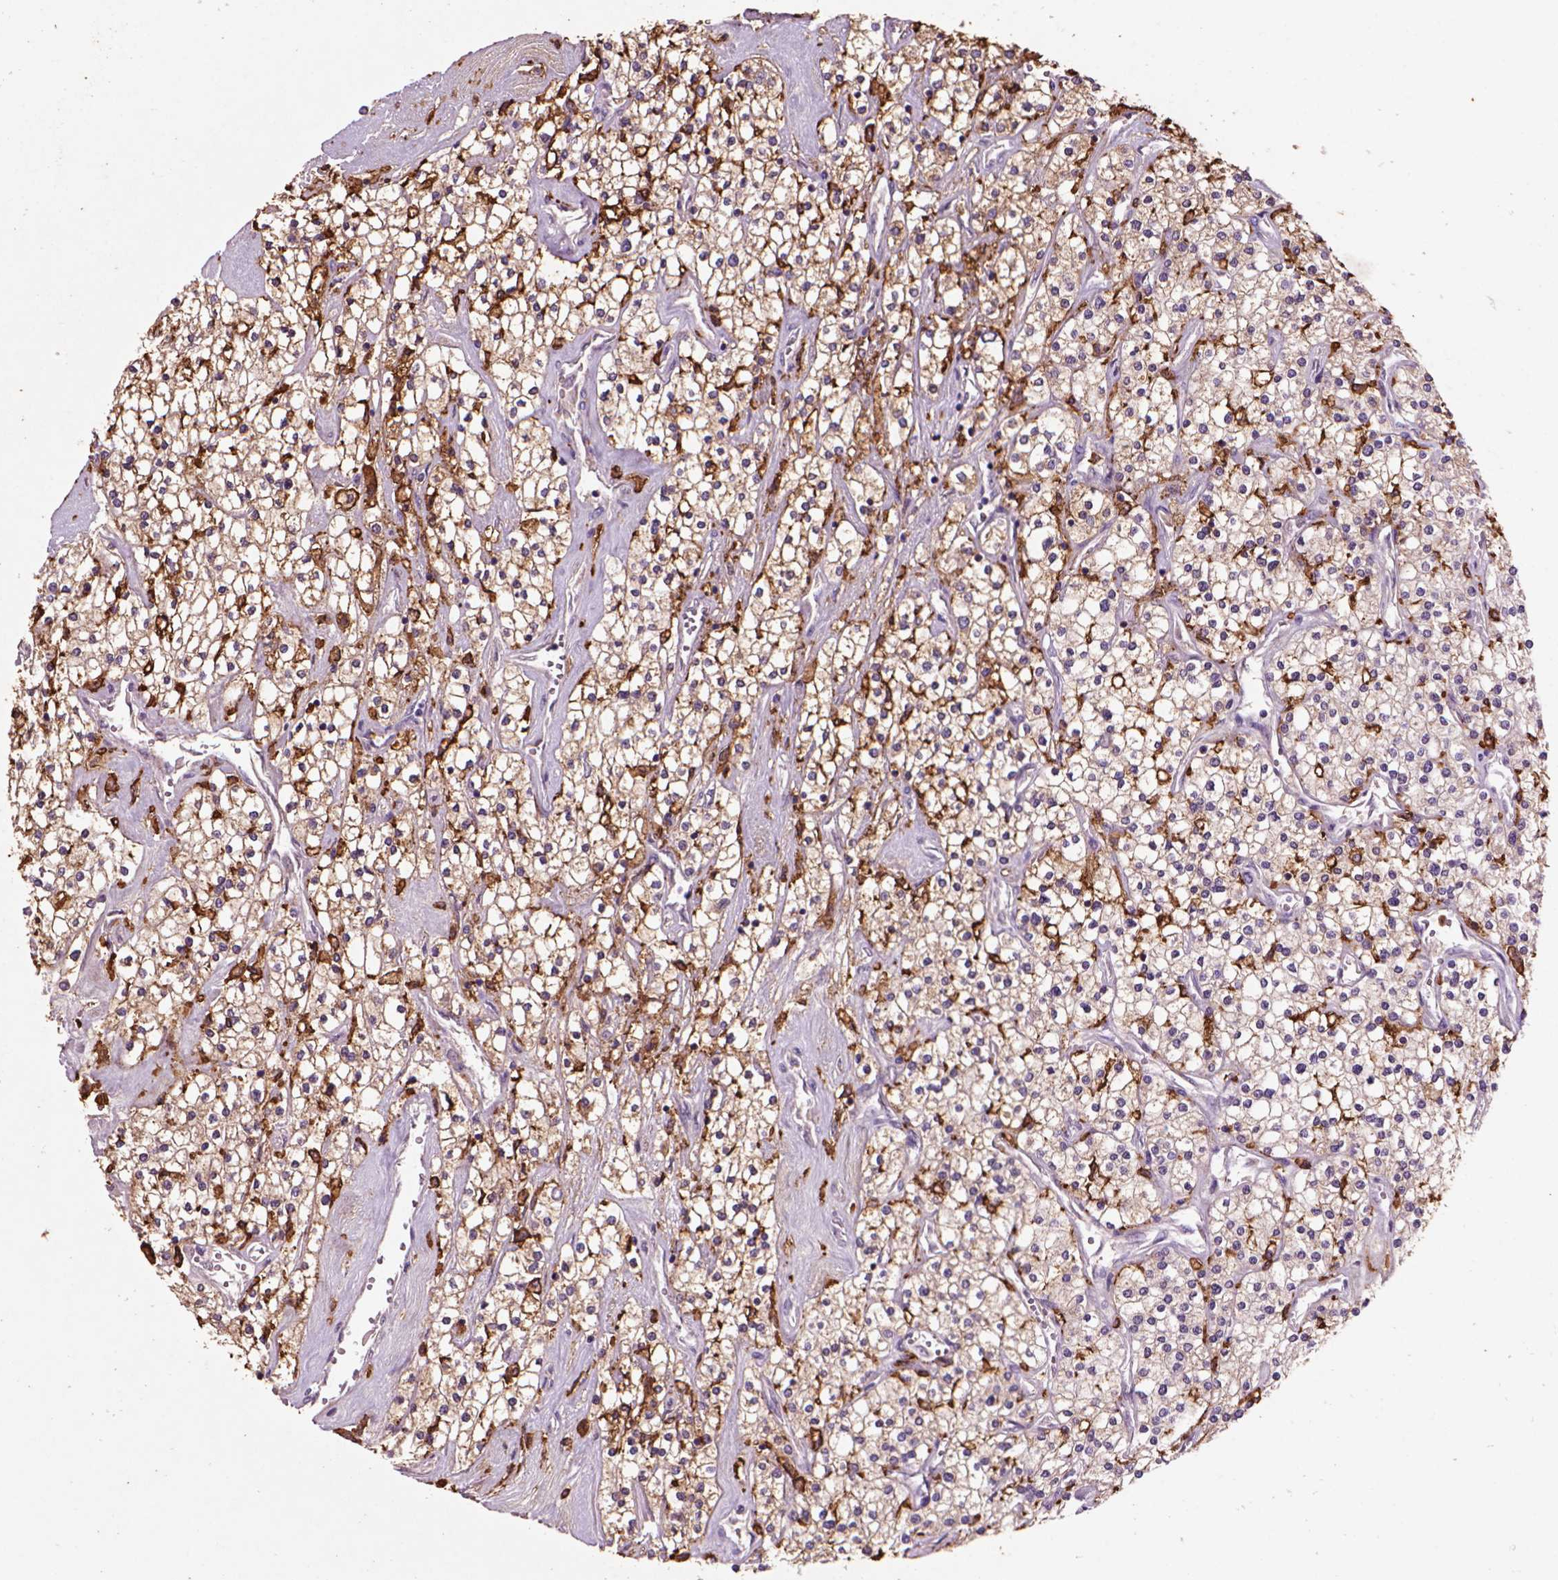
{"staining": {"intensity": "weak", "quantity": ">75%", "location": "cytoplasmic/membranous"}, "tissue": "renal cancer", "cell_type": "Tumor cells", "image_type": "cancer", "snomed": [{"axis": "morphology", "description": "Adenocarcinoma, NOS"}, {"axis": "topography", "description": "Kidney"}], "caption": "Tumor cells display weak cytoplasmic/membranous positivity in approximately >75% of cells in renal adenocarcinoma.", "gene": "CD14", "patient": {"sex": "male", "age": 80}}